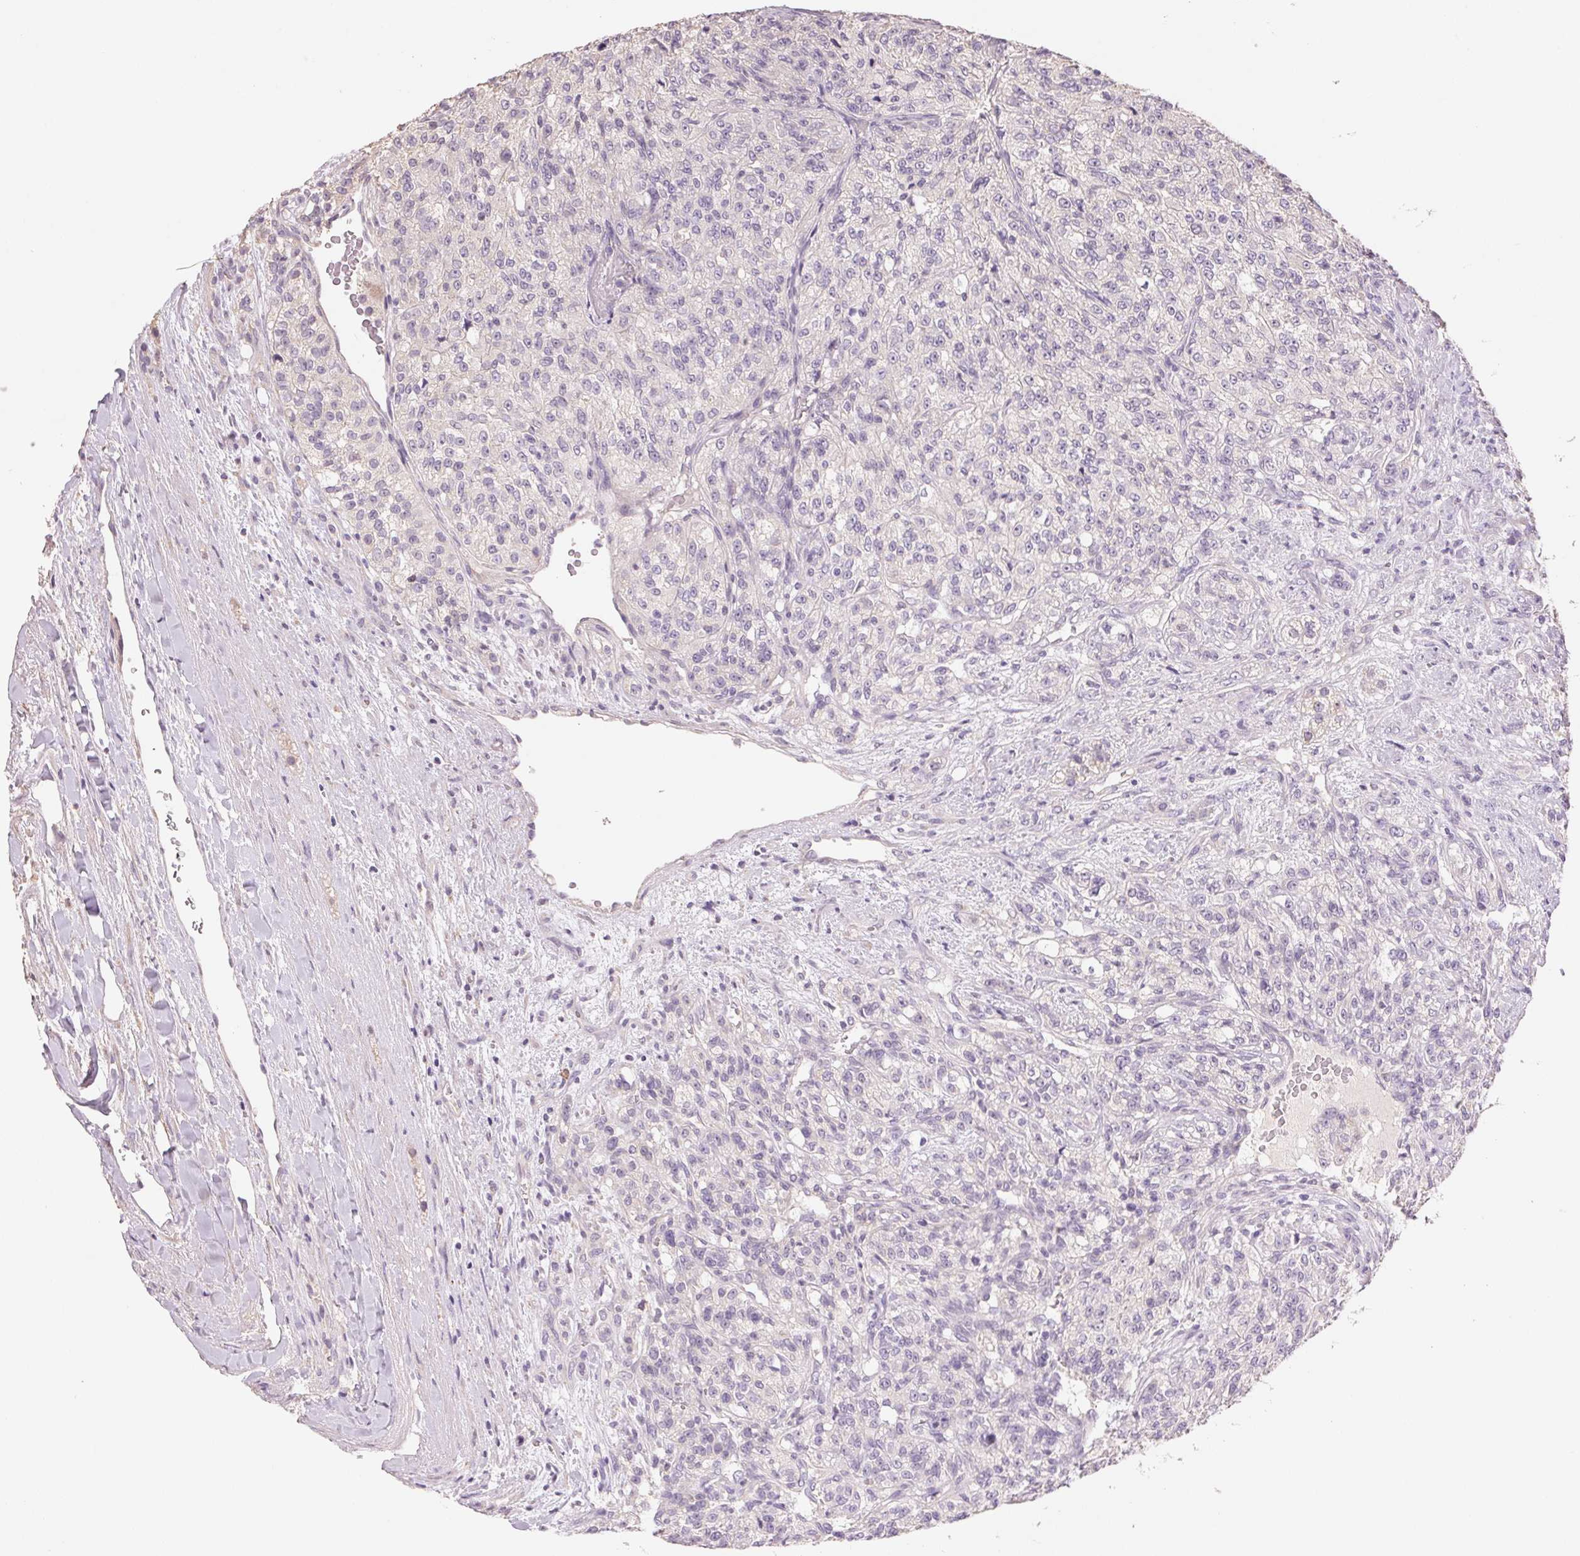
{"staining": {"intensity": "negative", "quantity": "none", "location": "none"}, "tissue": "renal cancer", "cell_type": "Tumor cells", "image_type": "cancer", "snomed": [{"axis": "morphology", "description": "Adenocarcinoma, NOS"}, {"axis": "topography", "description": "Kidney"}], "caption": "There is no significant expression in tumor cells of renal cancer (adenocarcinoma). Nuclei are stained in blue.", "gene": "LYZL6", "patient": {"sex": "female", "age": 63}}